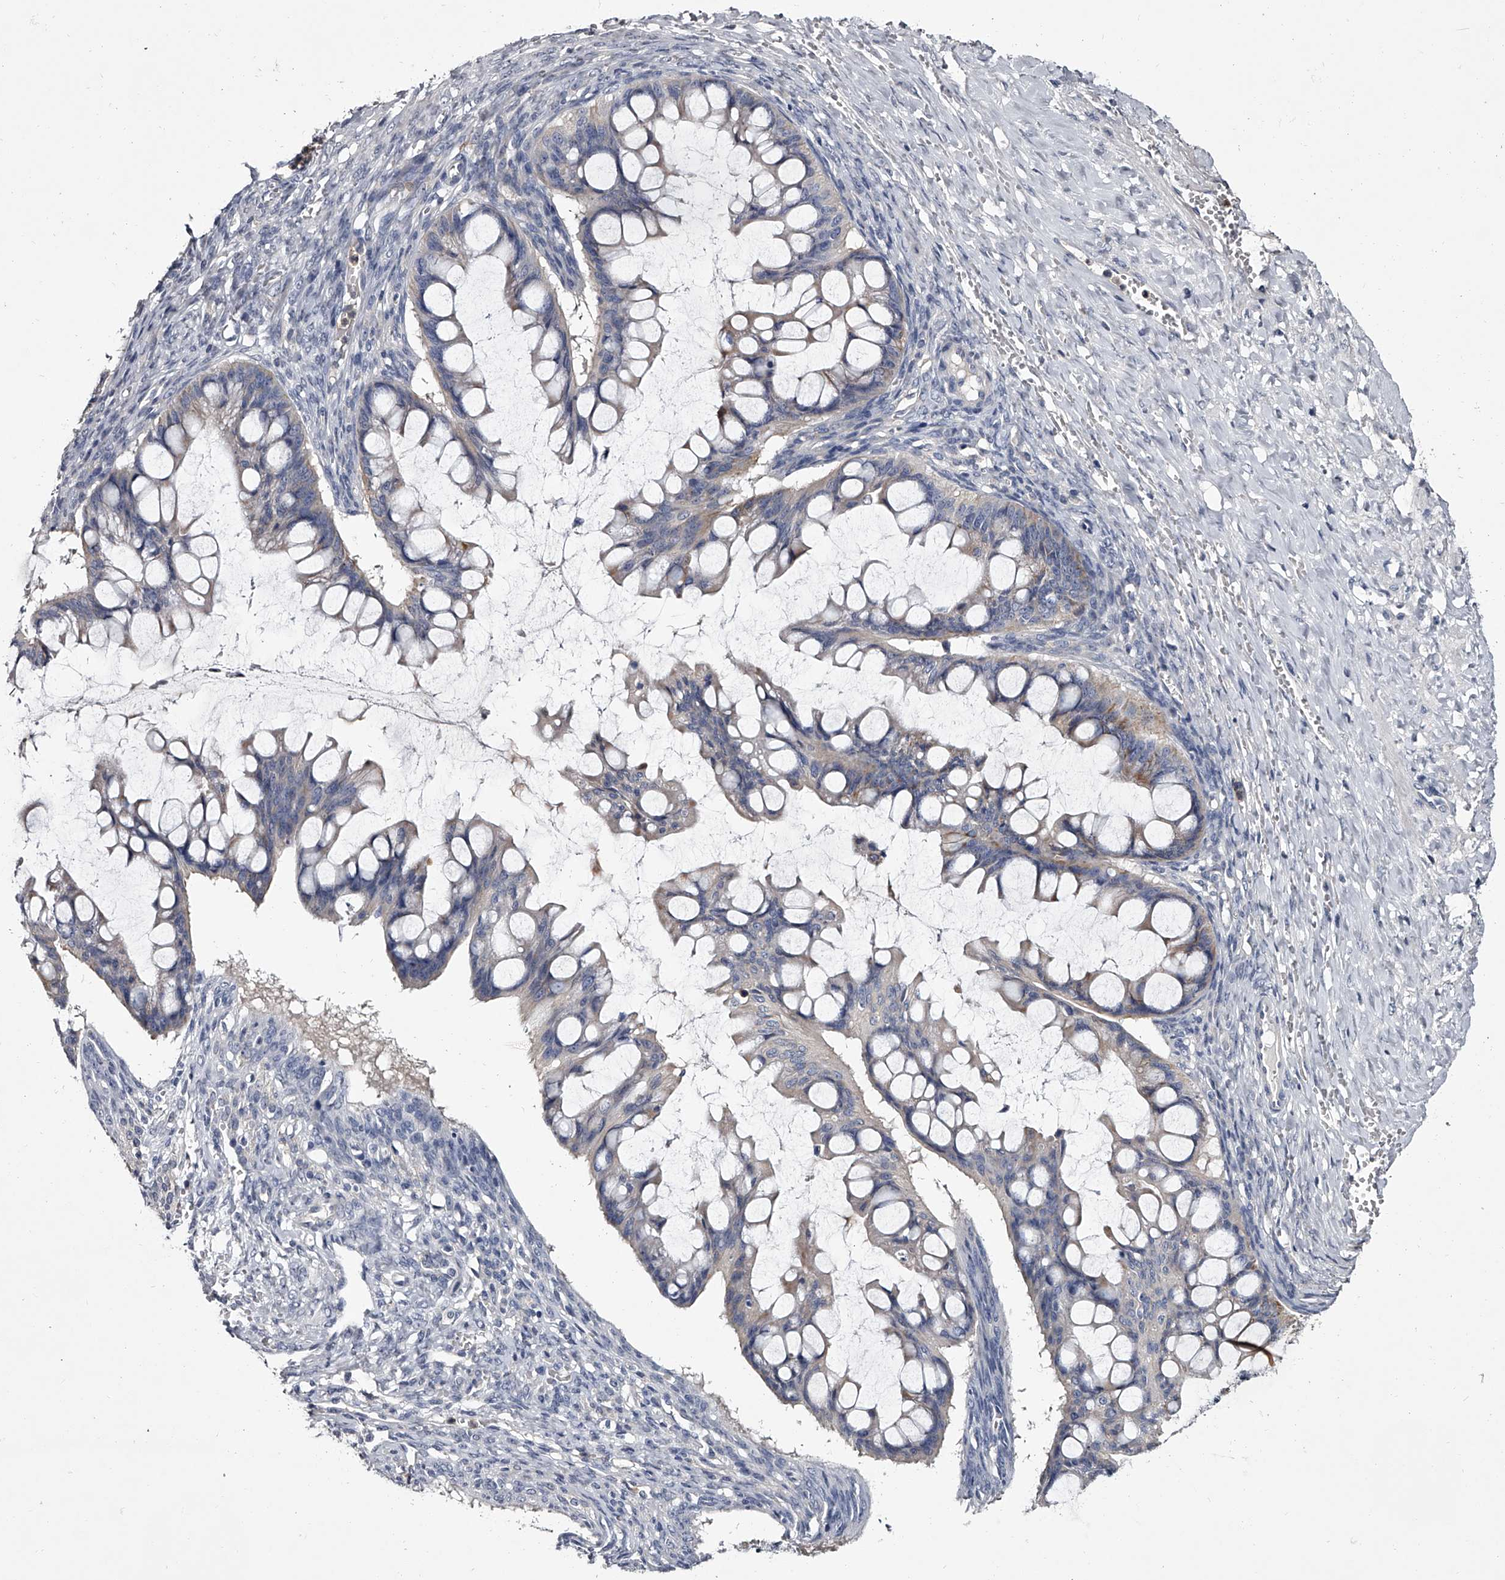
{"staining": {"intensity": "strong", "quantity": "<25%", "location": "cytoplasmic/membranous"}, "tissue": "ovarian cancer", "cell_type": "Tumor cells", "image_type": "cancer", "snomed": [{"axis": "morphology", "description": "Cystadenocarcinoma, mucinous, NOS"}, {"axis": "topography", "description": "Ovary"}], "caption": "Ovarian mucinous cystadenocarcinoma tissue displays strong cytoplasmic/membranous staining in approximately <25% of tumor cells, visualized by immunohistochemistry.", "gene": "GAPVD1", "patient": {"sex": "female", "age": 73}}